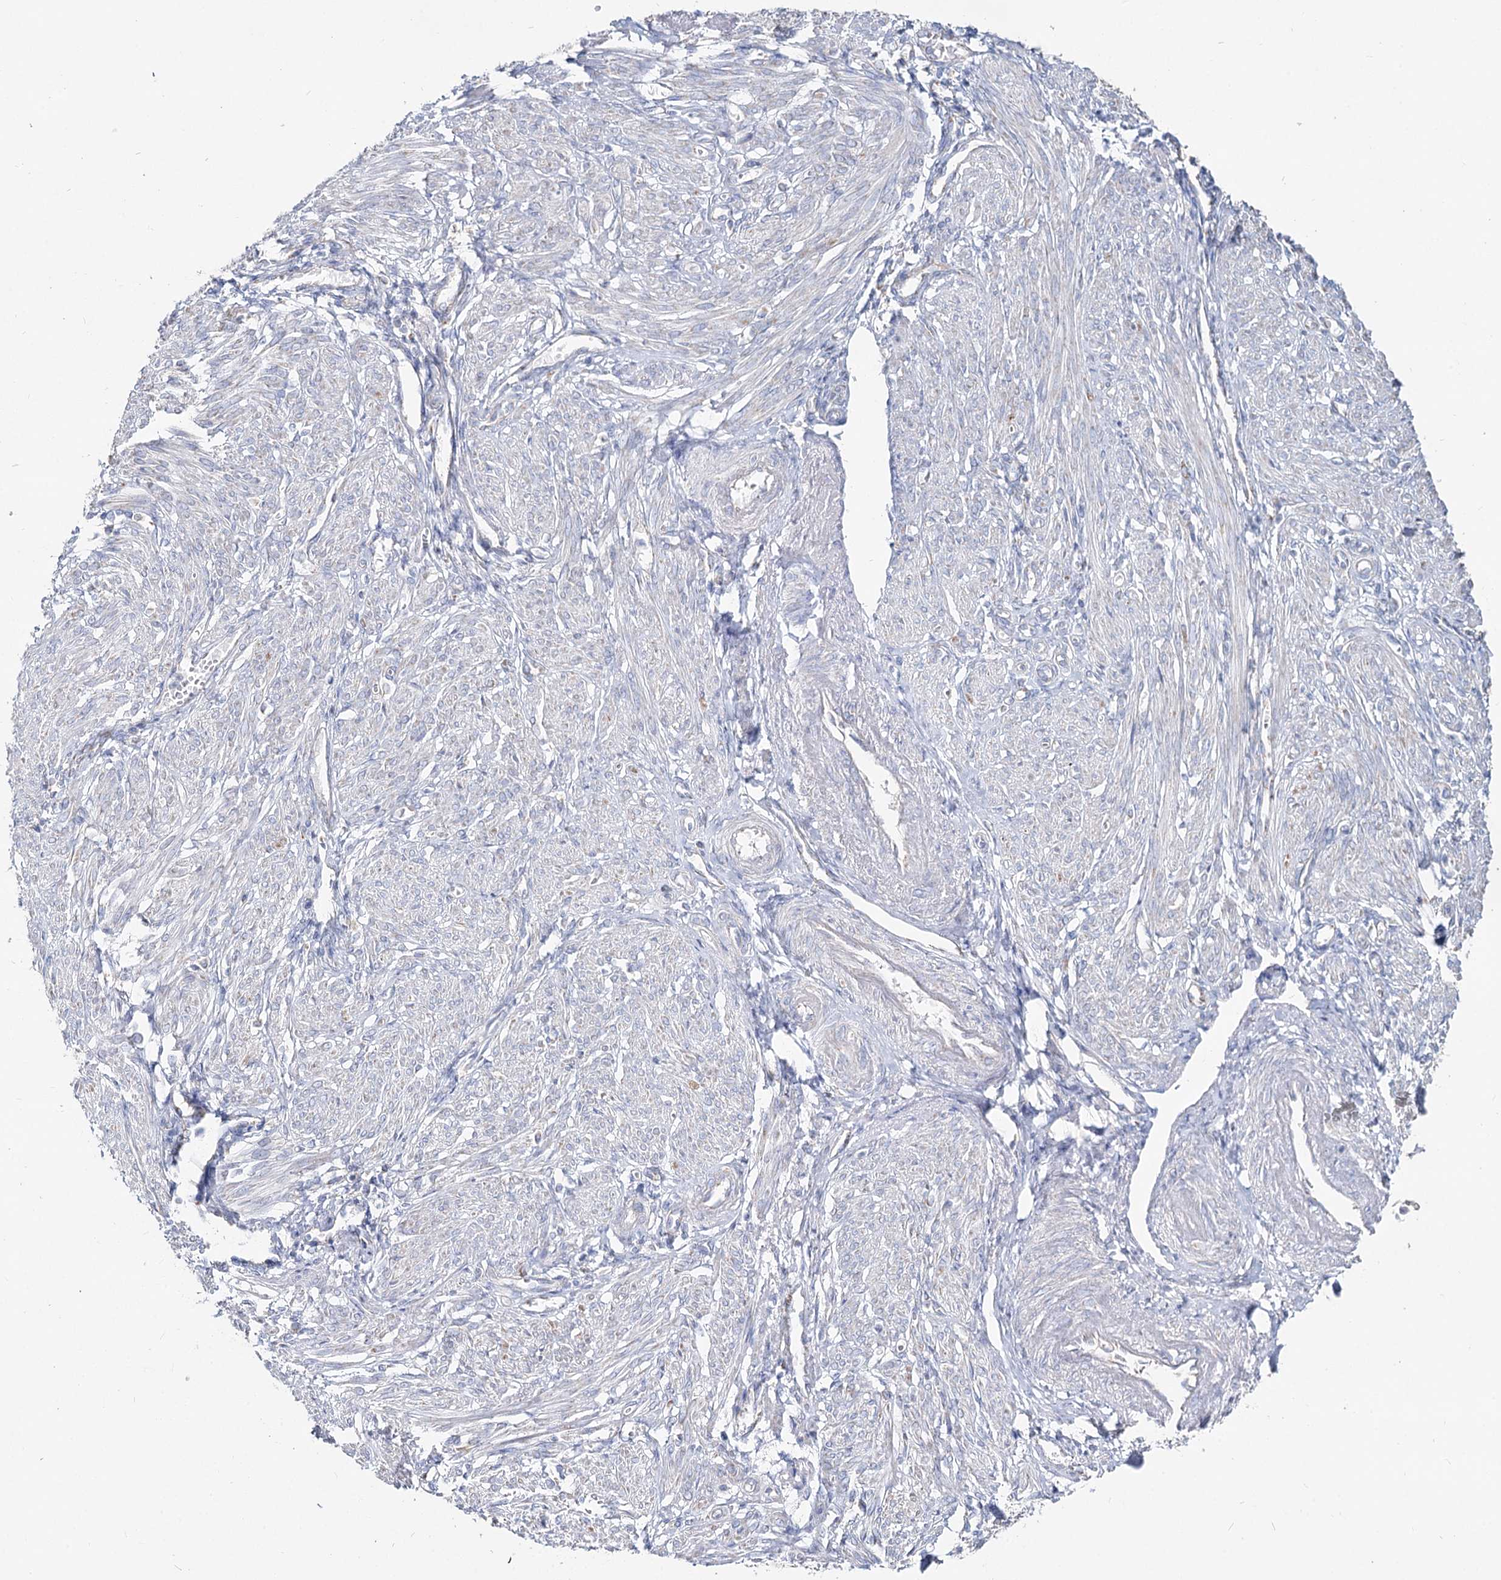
{"staining": {"intensity": "negative", "quantity": "none", "location": "none"}, "tissue": "smooth muscle", "cell_type": "Smooth muscle cells", "image_type": "normal", "snomed": [{"axis": "morphology", "description": "Normal tissue, NOS"}, {"axis": "topography", "description": "Smooth muscle"}], "caption": "Smooth muscle cells show no significant protein positivity in unremarkable smooth muscle. Brightfield microscopy of immunohistochemistry (IHC) stained with DAB (brown) and hematoxylin (blue), captured at high magnification.", "gene": "MCCC2", "patient": {"sex": "female", "age": 39}}